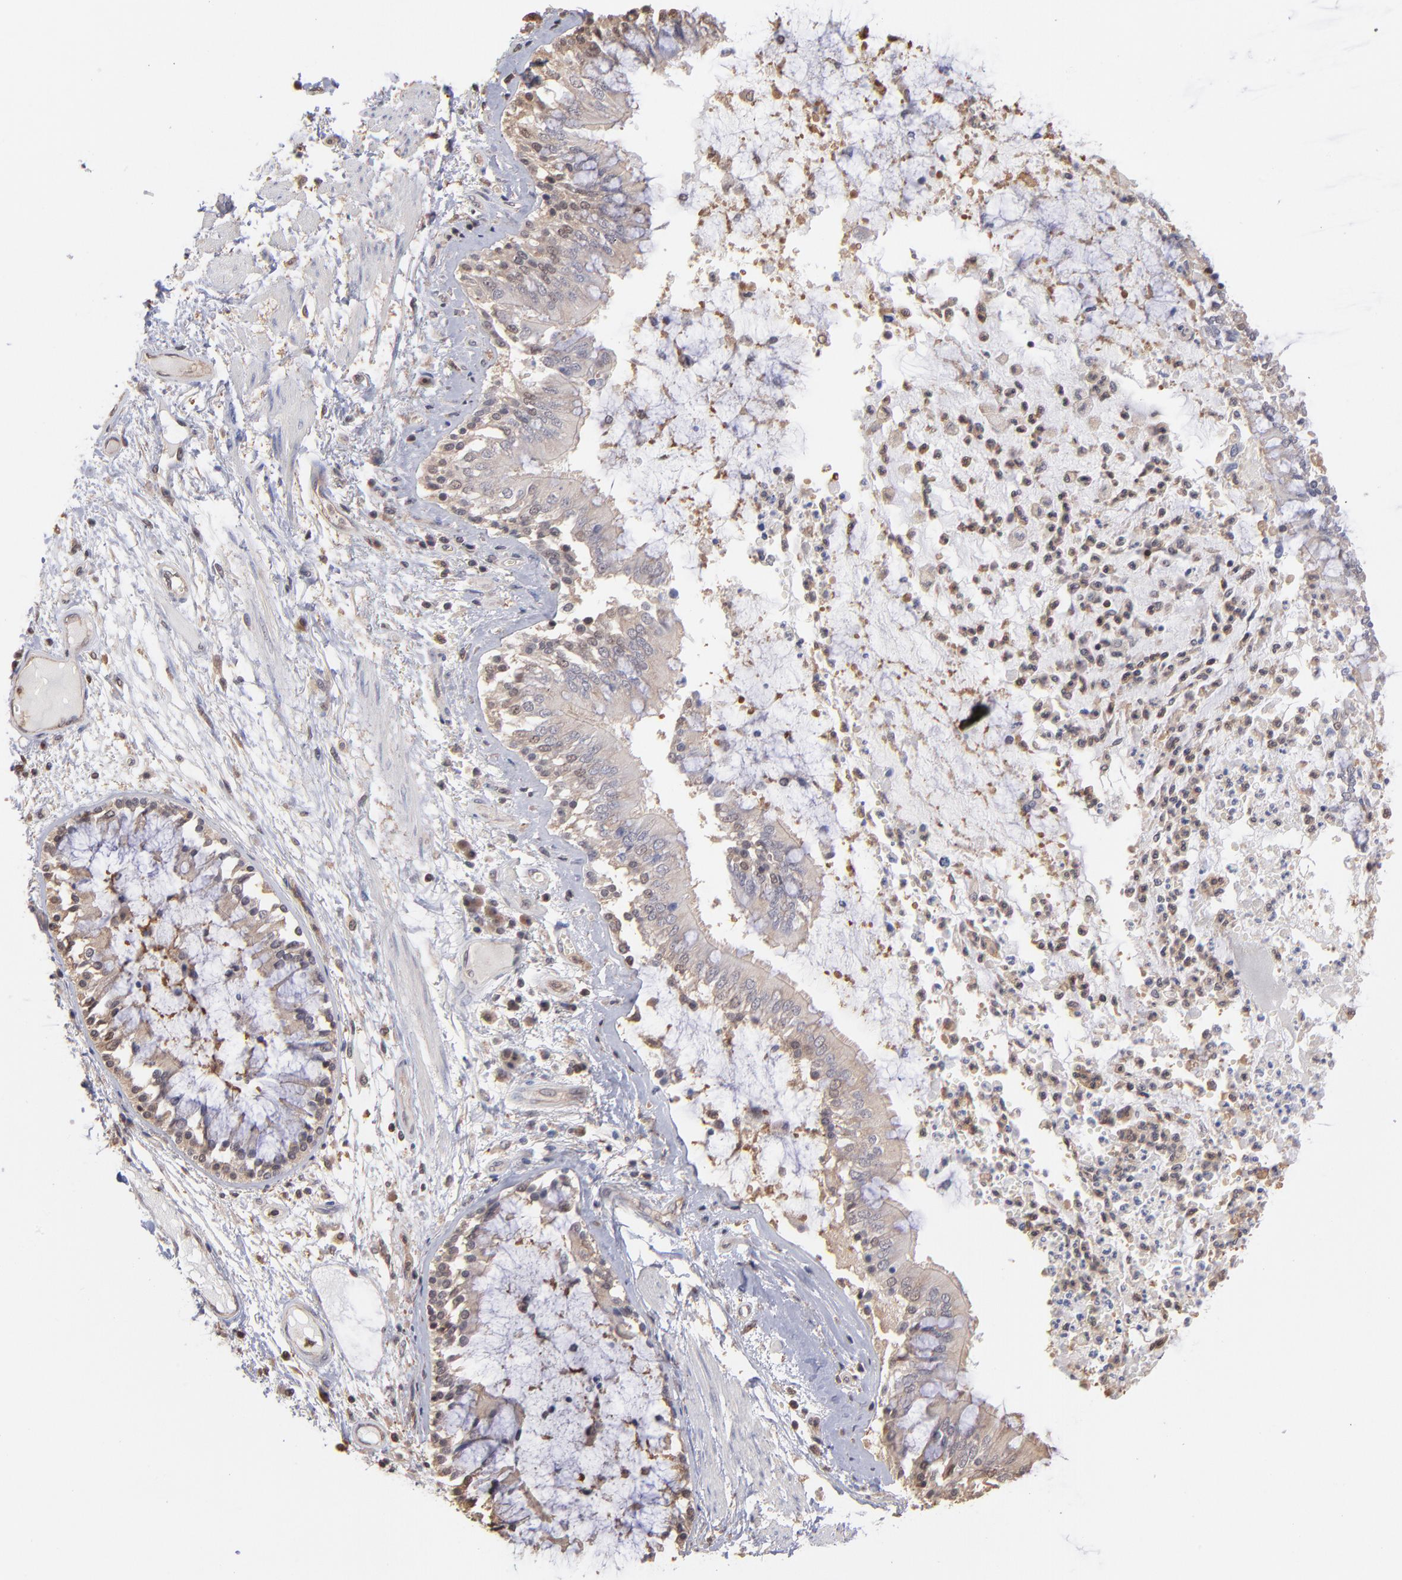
{"staining": {"intensity": "moderate", "quantity": ">75%", "location": "cytoplasmic/membranous"}, "tissue": "bronchus", "cell_type": "Respiratory epithelial cells", "image_type": "normal", "snomed": [{"axis": "morphology", "description": "Normal tissue, NOS"}, {"axis": "topography", "description": "Cartilage tissue"}, {"axis": "topography", "description": "Bronchus"}, {"axis": "topography", "description": "Lung"}], "caption": "A high-resolution histopathology image shows IHC staining of unremarkable bronchus, which shows moderate cytoplasmic/membranous positivity in about >75% of respiratory epithelial cells.", "gene": "MAP2K2", "patient": {"sex": "female", "age": 49}}